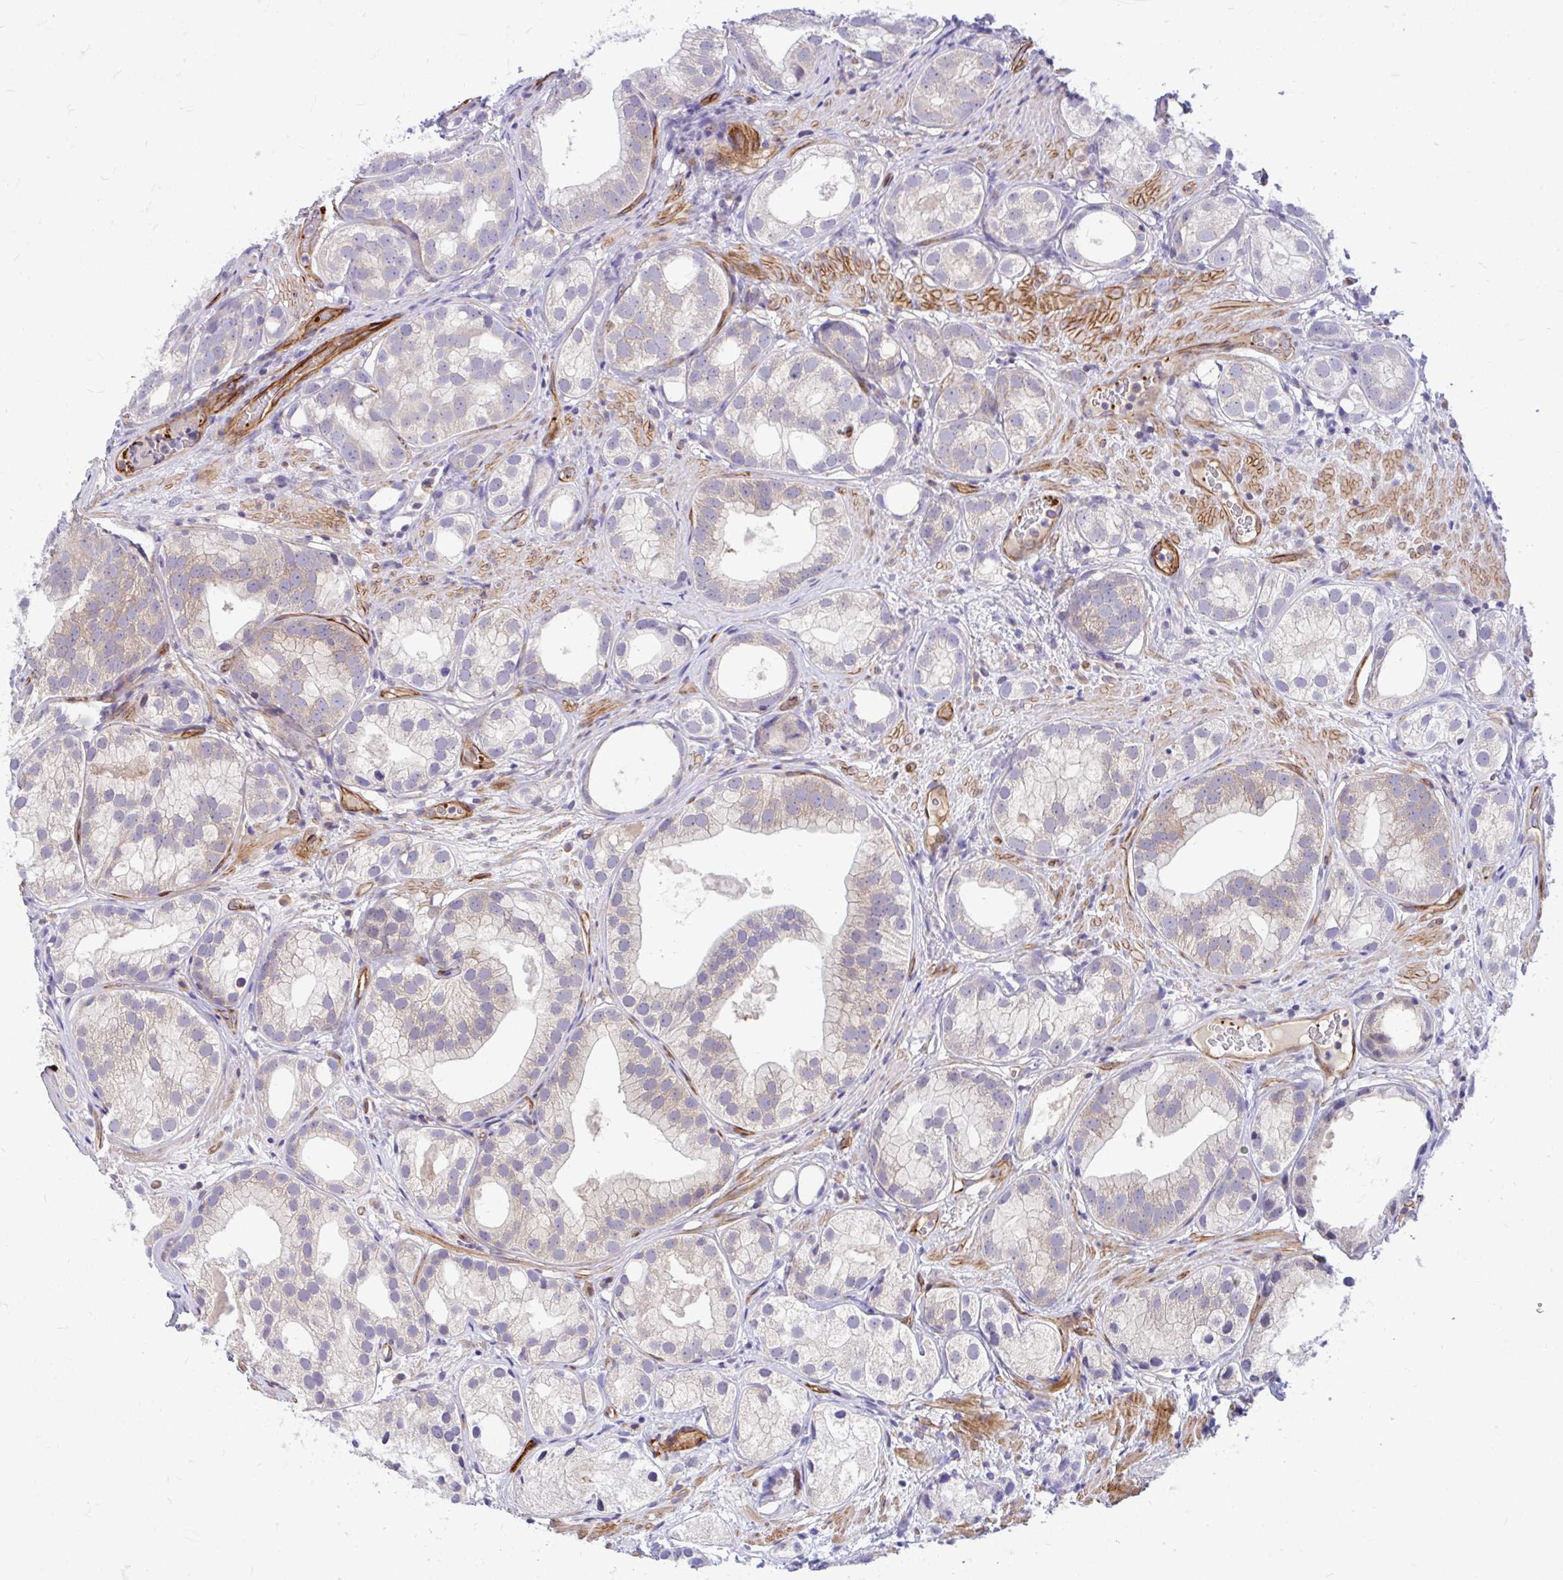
{"staining": {"intensity": "weak", "quantity": "25%-75%", "location": "cytoplasmic/membranous"}, "tissue": "prostate cancer", "cell_type": "Tumor cells", "image_type": "cancer", "snomed": [{"axis": "morphology", "description": "Adenocarcinoma, High grade"}, {"axis": "topography", "description": "Prostate"}], "caption": "A brown stain highlights weak cytoplasmic/membranous positivity of a protein in prostate high-grade adenocarcinoma tumor cells.", "gene": "ESPNL", "patient": {"sex": "male", "age": 82}}